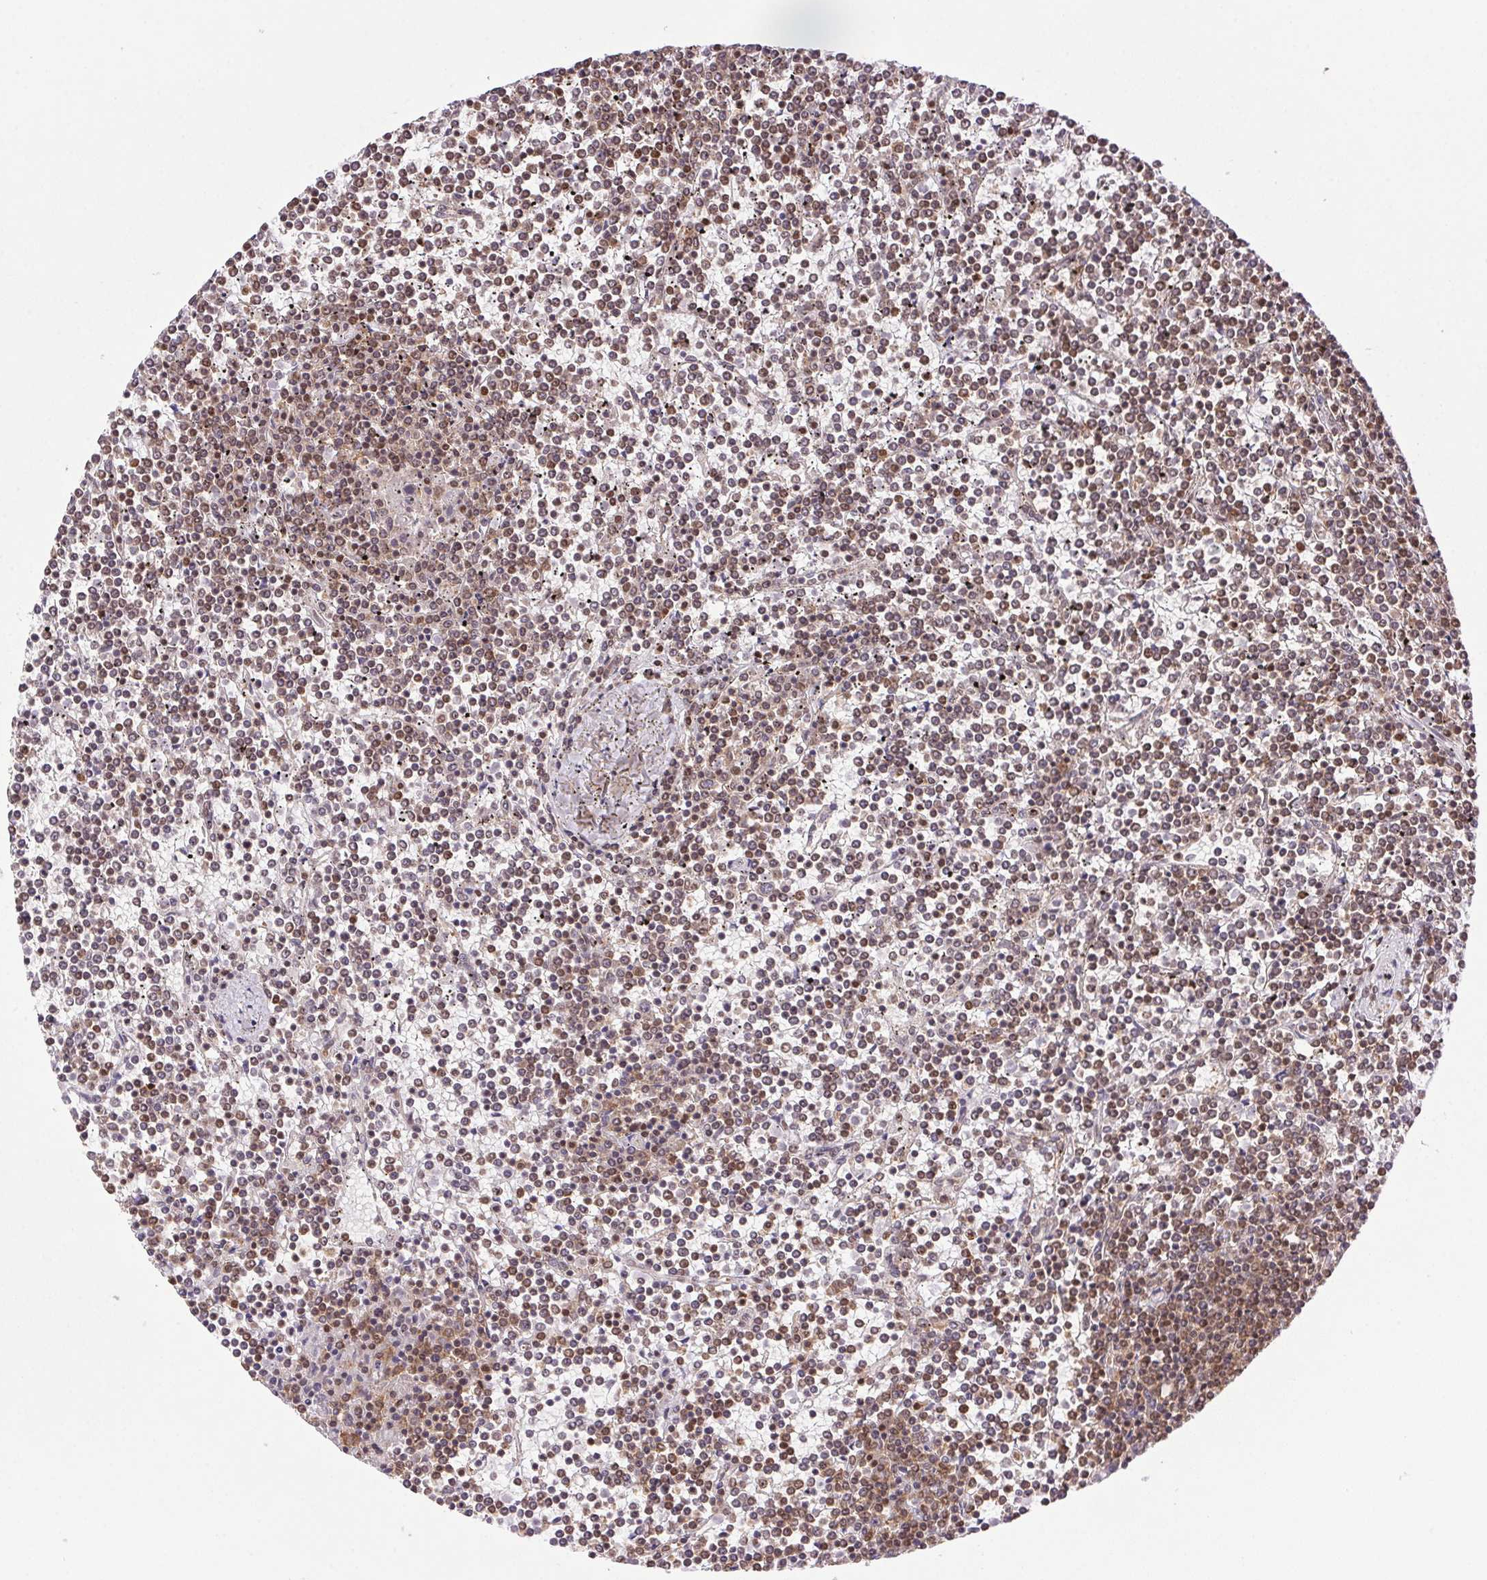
{"staining": {"intensity": "moderate", "quantity": ">75%", "location": "nuclear"}, "tissue": "lymphoma", "cell_type": "Tumor cells", "image_type": "cancer", "snomed": [{"axis": "morphology", "description": "Malignant lymphoma, non-Hodgkin's type, Low grade"}, {"axis": "topography", "description": "Spleen"}], "caption": "IHC (DAB (3,3'-diaminobenzidine)) staining of malignant lymphoma, non-Hodgkin's type (low-grade) displays moderate nuclear protein expression in about >75% of tumor cells. IHC stains the protein in brown and the nuclei are stained blue.", "gene": "ZNF207", "patient": {"sex": "female", "age": 19}}